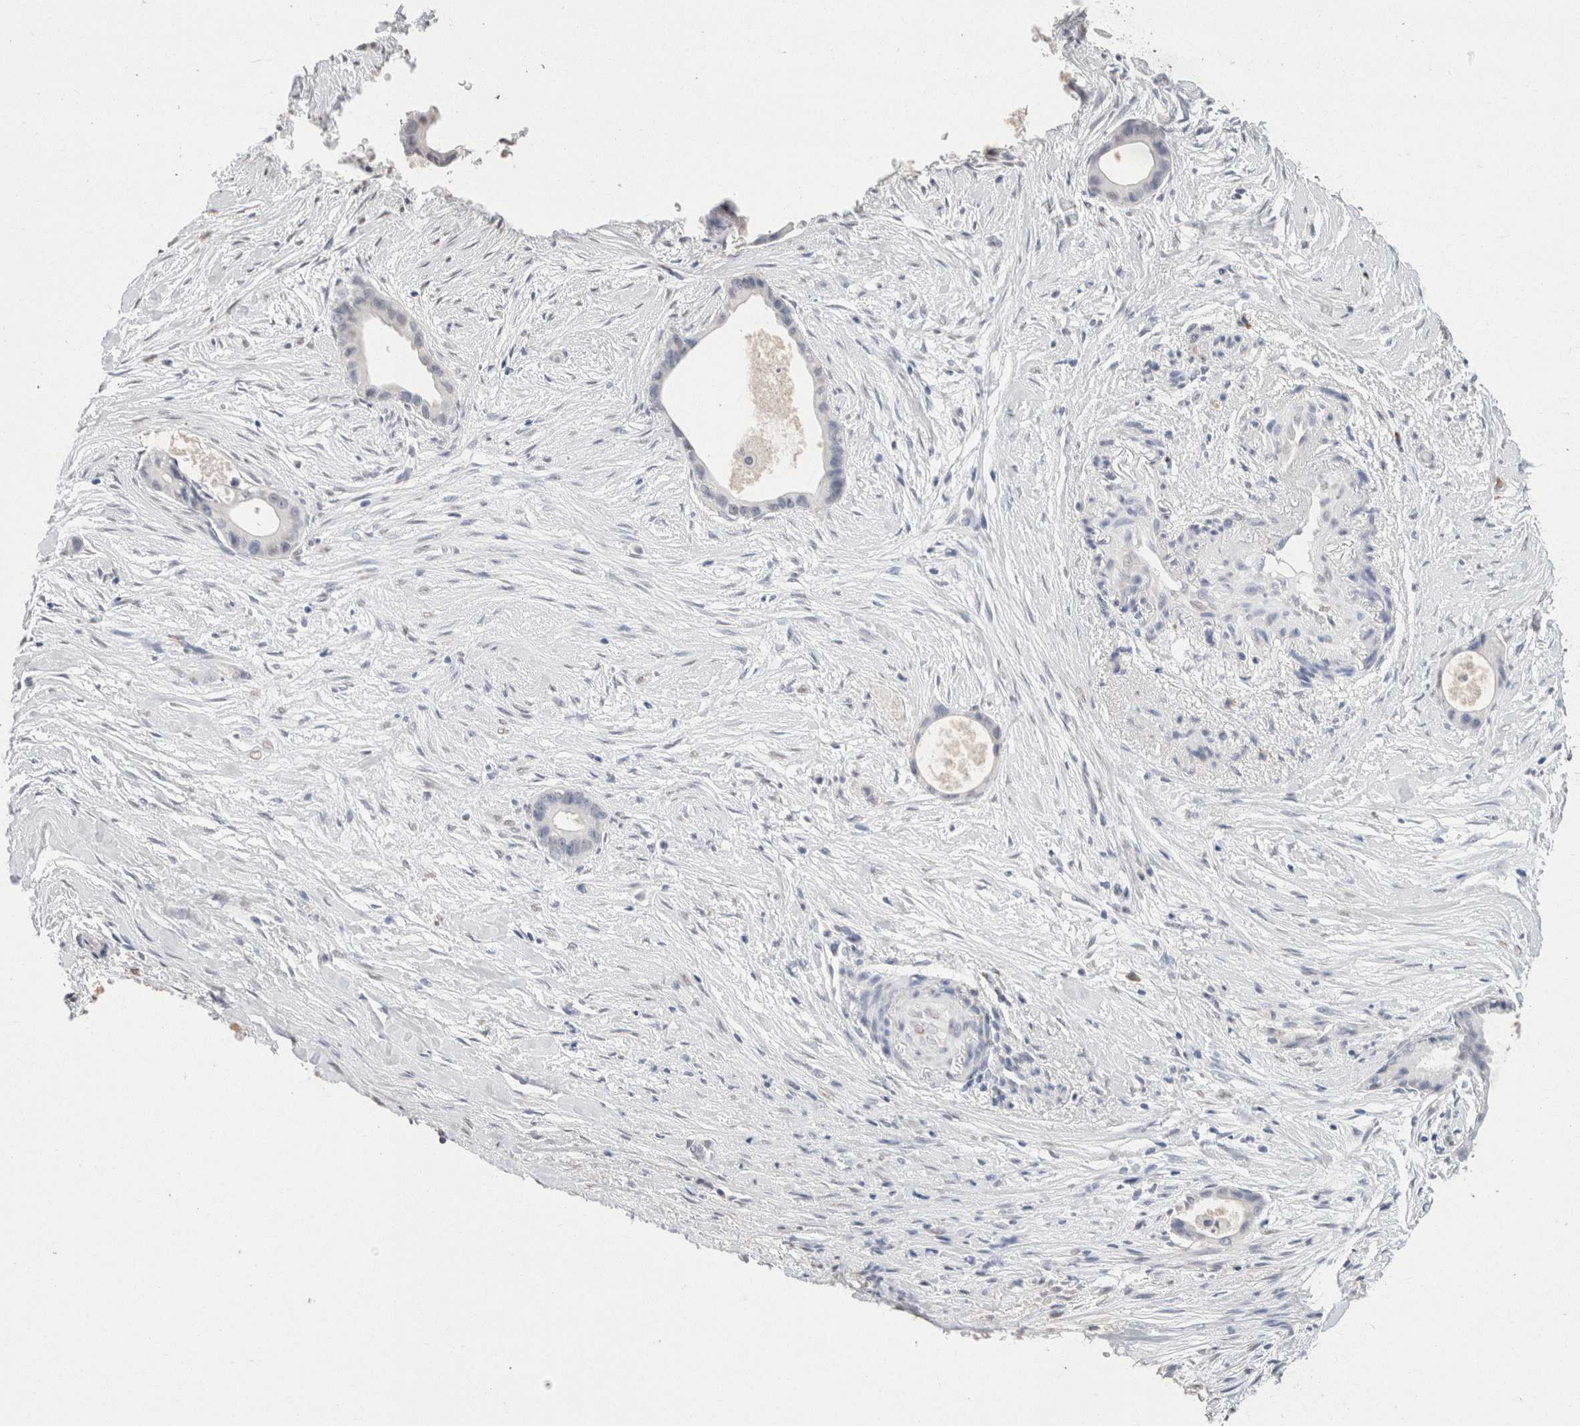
{"staining": {"intensity": "negative", "quantity": "none", "location": "none"}, "tissue": "liver cancer", "cell_type": "Tumor cells", "image_type": "cancer", "snomed": [{"axis": "morphology", "description": "Cholangiocarcinoma"}, {"axis": "topography", "description": "Liver"}], "caption": "Tumor cells are negative for protein expression in human cholangiocarcinoma (liver).", "gene": "CD80", "patient": {"sex": "female", "age": 55}}